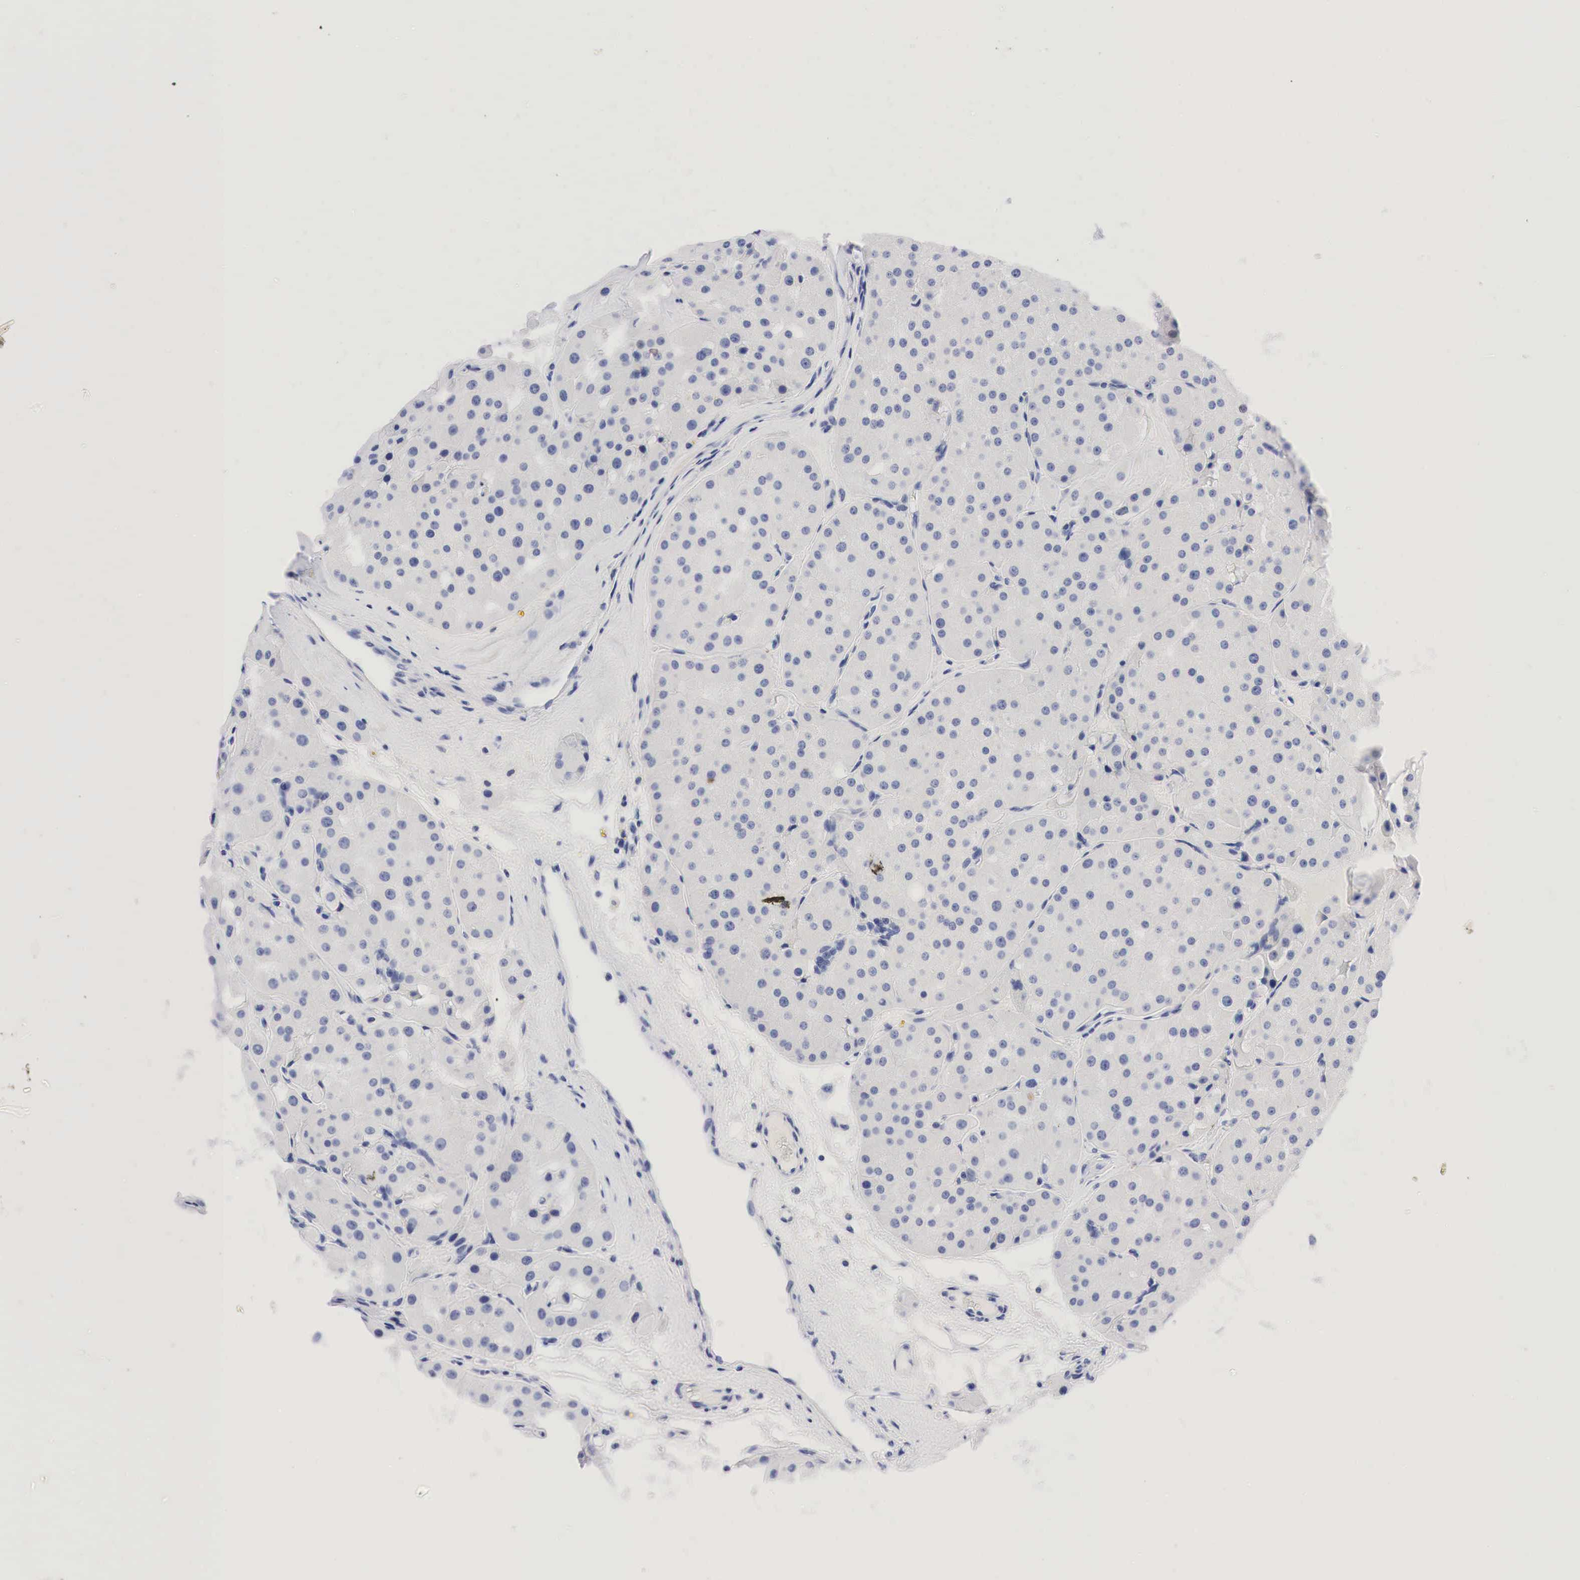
{"staining": {"intensity": "negative", "quantity": "none", "location": "none"}, "tissue": "renal cancer", "cell_type": "Tumor cells", "image_type": "cancer", "snomed": [{"axis": "morphology", "description": "Adenocarcinoma, uncertain malignant potential"}, {"axis": "topography", "description": "Kidney"}], "caption": "This is an IHC image of human renal adenocarcinoma,  uncertain malignant potential. There is no positivity in tumor cells.", "gene": "NKX2-1", "patient": {"sex": "male", "age": 63}}